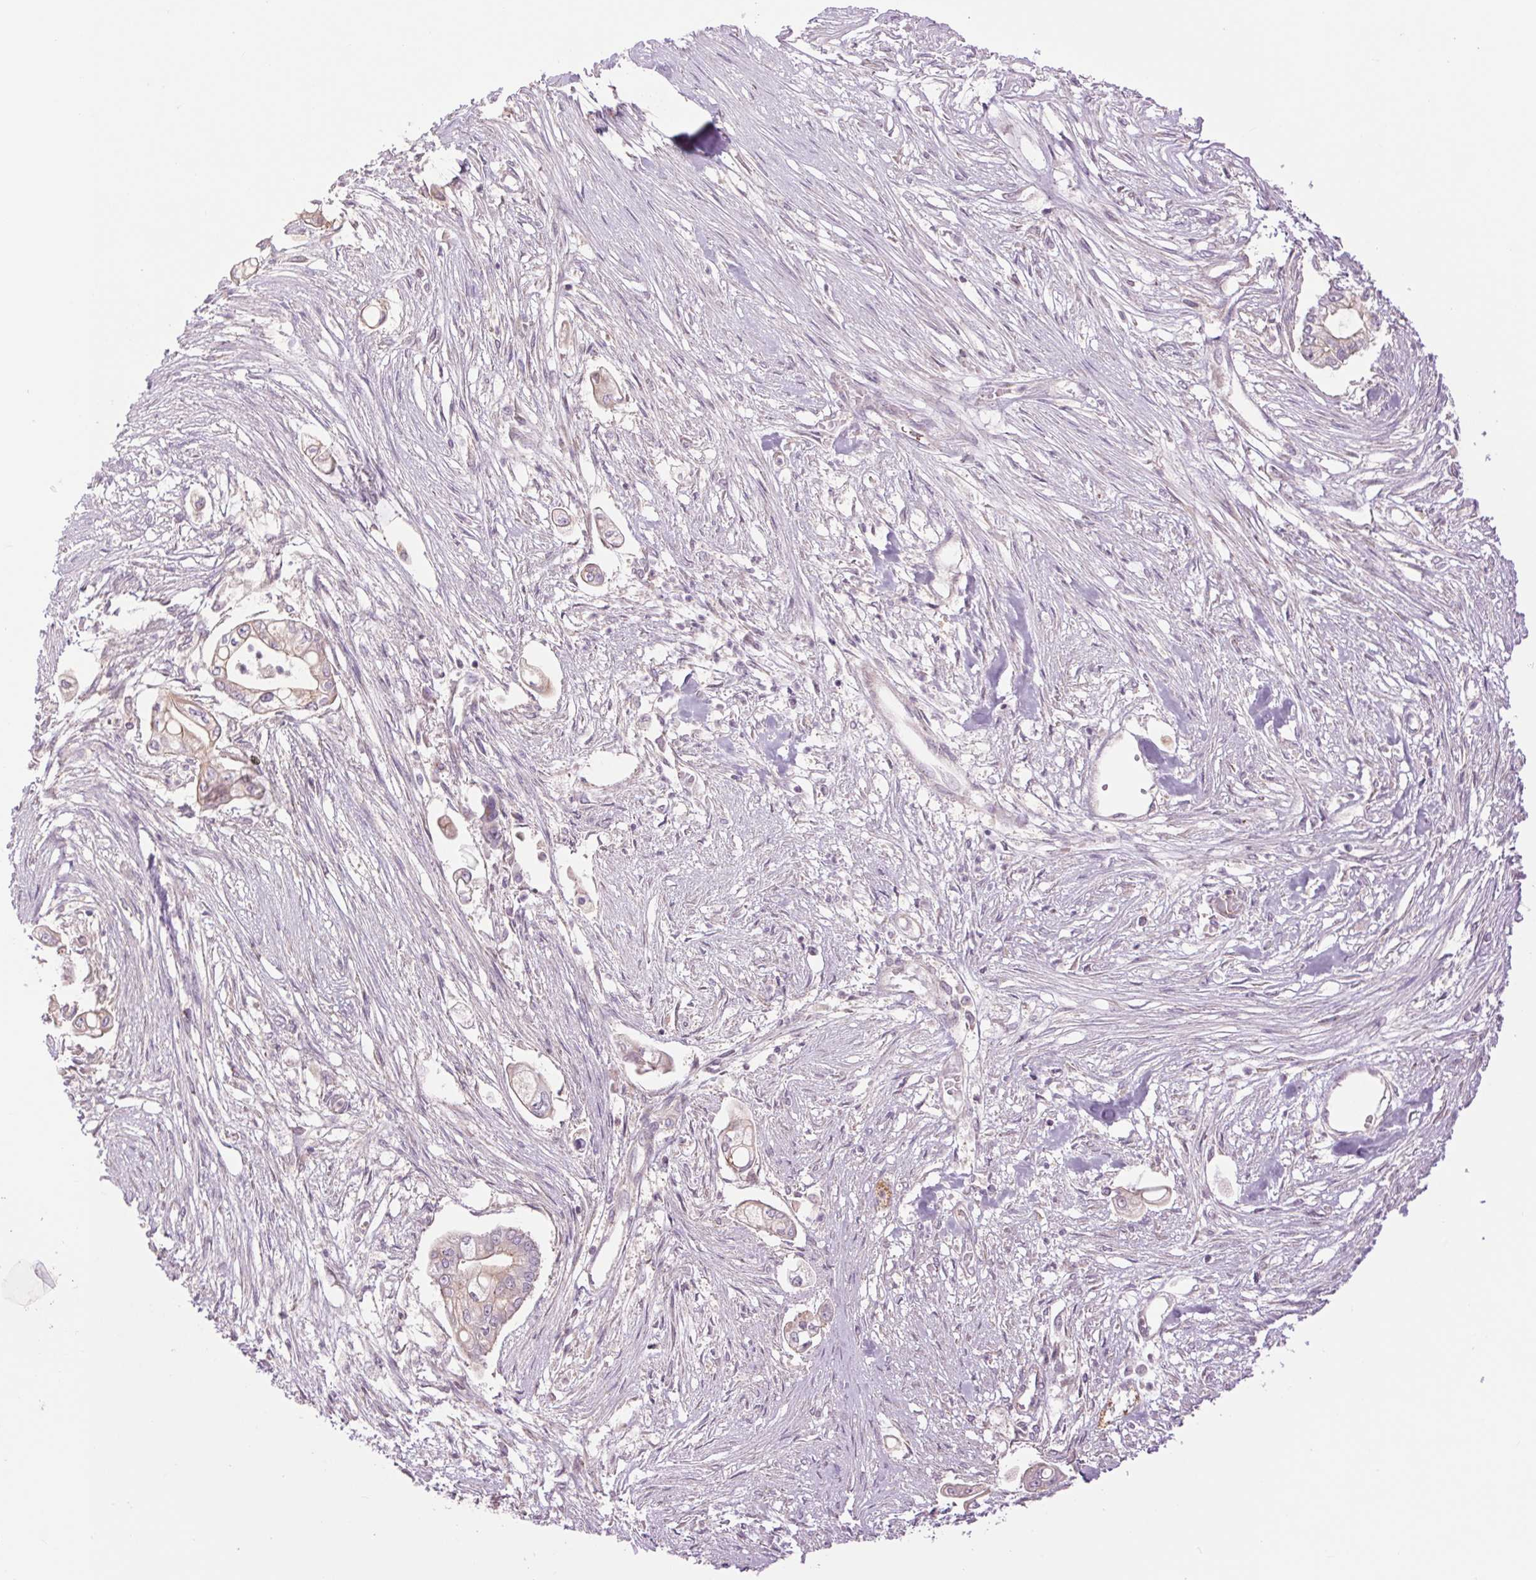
{"staining": {"intensity": "weak", "quantity": ">75%", "location": "cytoplasmic/membranous"}, "tissue": "pancreatic cancer", "cell_type": "Tumor cells", "image_type": "cancer", "snomed": [{"axis": "morphology", "description": "Adenocarcinoma, NOS"}, {"axis": "topography", "description": "Pancreas"}], "caption": "Weak cytoplasmic/membranous protein staining is present in approximately >75% of tumor cells in pancreatic cancer (adenocarcinoma).", "gene": "CTNNA3", "patient": {"sex": "female", "age": 69}}